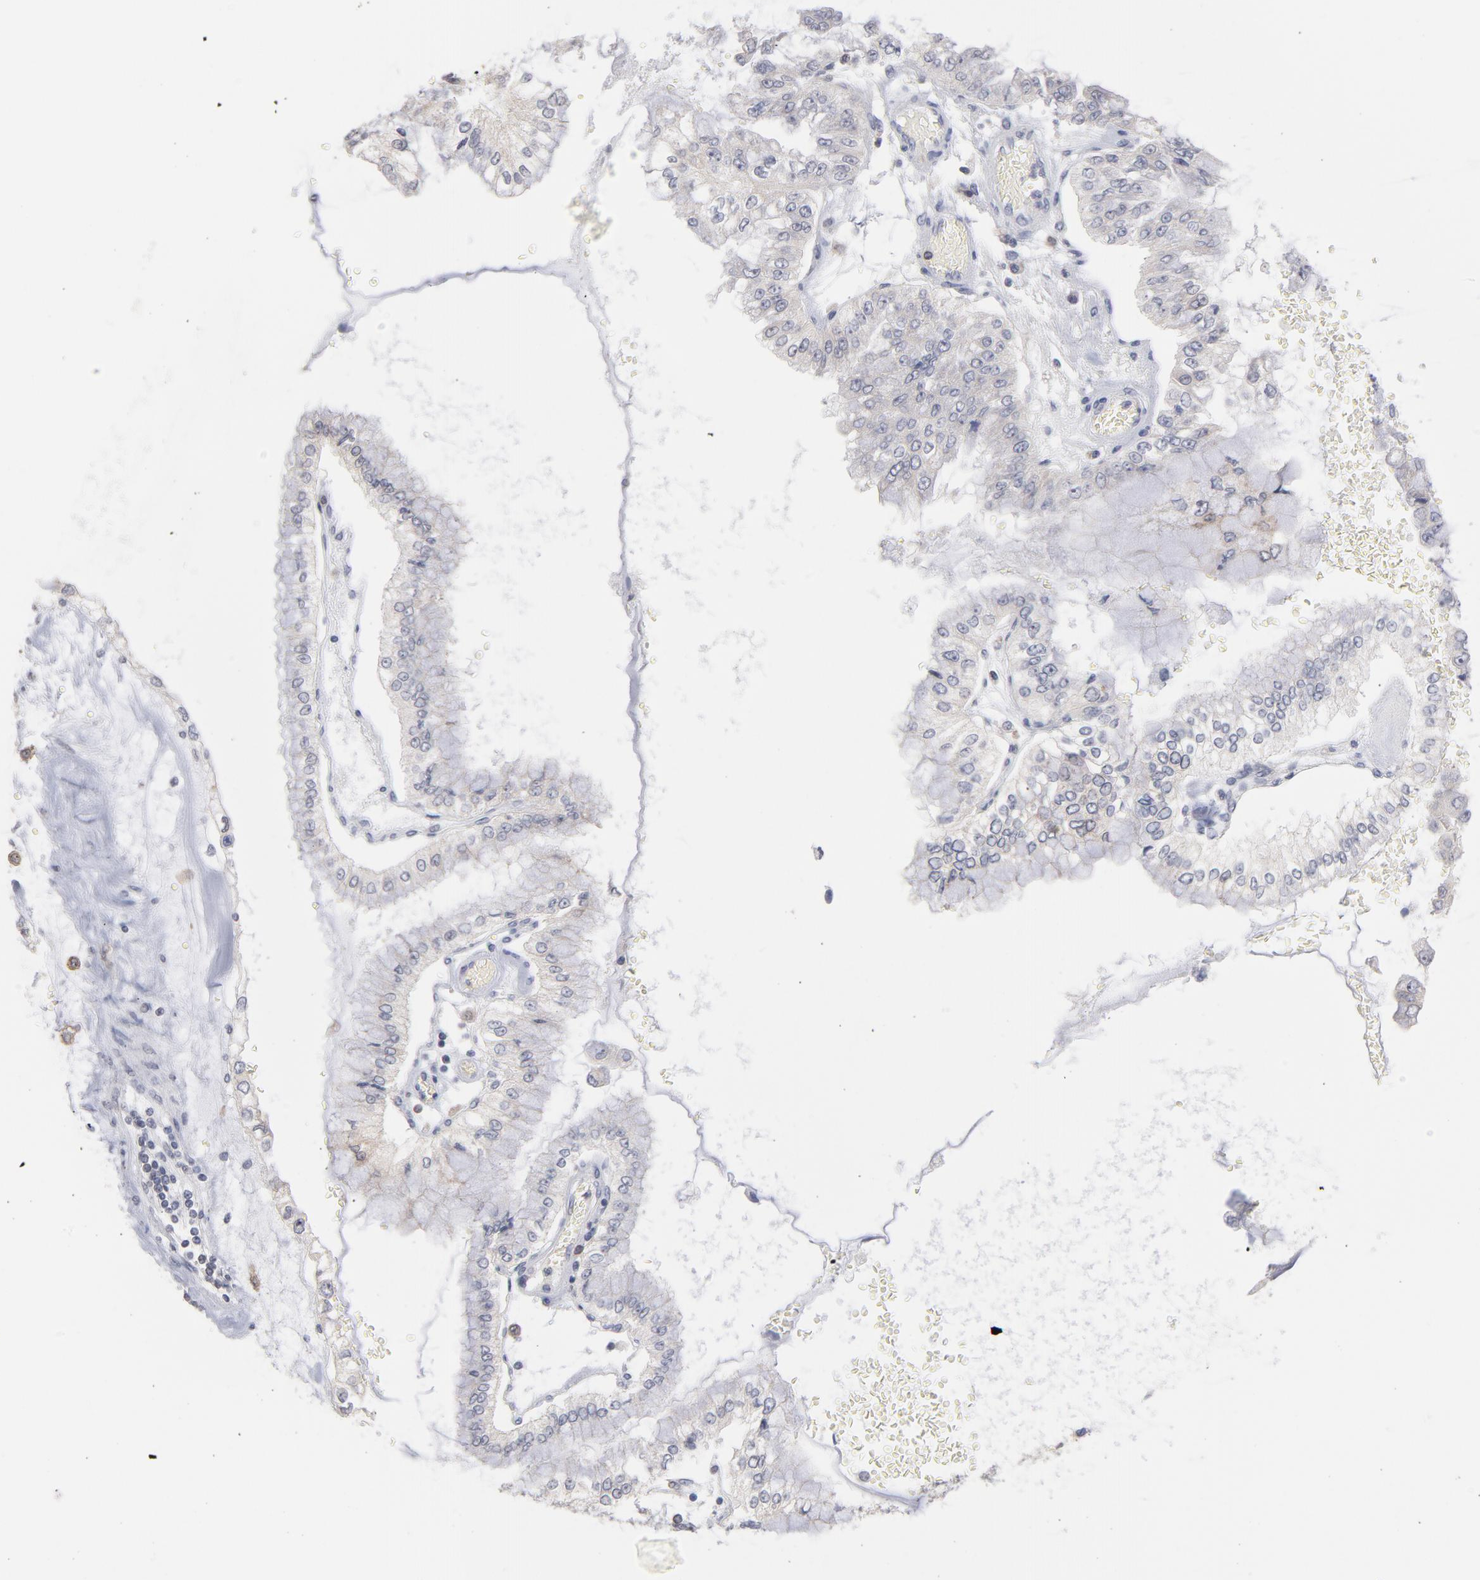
{"staining": {"intensity": "negative", "quantity": "none", "location": "none"}, "tissue": "liver cancer", "cell_type": "Tumor cells", "image_type": "cancer", "snomed": [{"axis": "morphology", "description": "Cholangiocarcinoma"}, {"axis": "topography", "description": "Liver"}], "caption": "IHC of human liver cholangiocarcinoma demonstrates no staining in tumor cells. Brightfield microscopy of immunohistochemistry (IHC) stained with DAB (brown) and hematoxylin (blue), captured at high magnification.", "gene": "OAS1", "patient": {"sex": "female", "age": 79}}